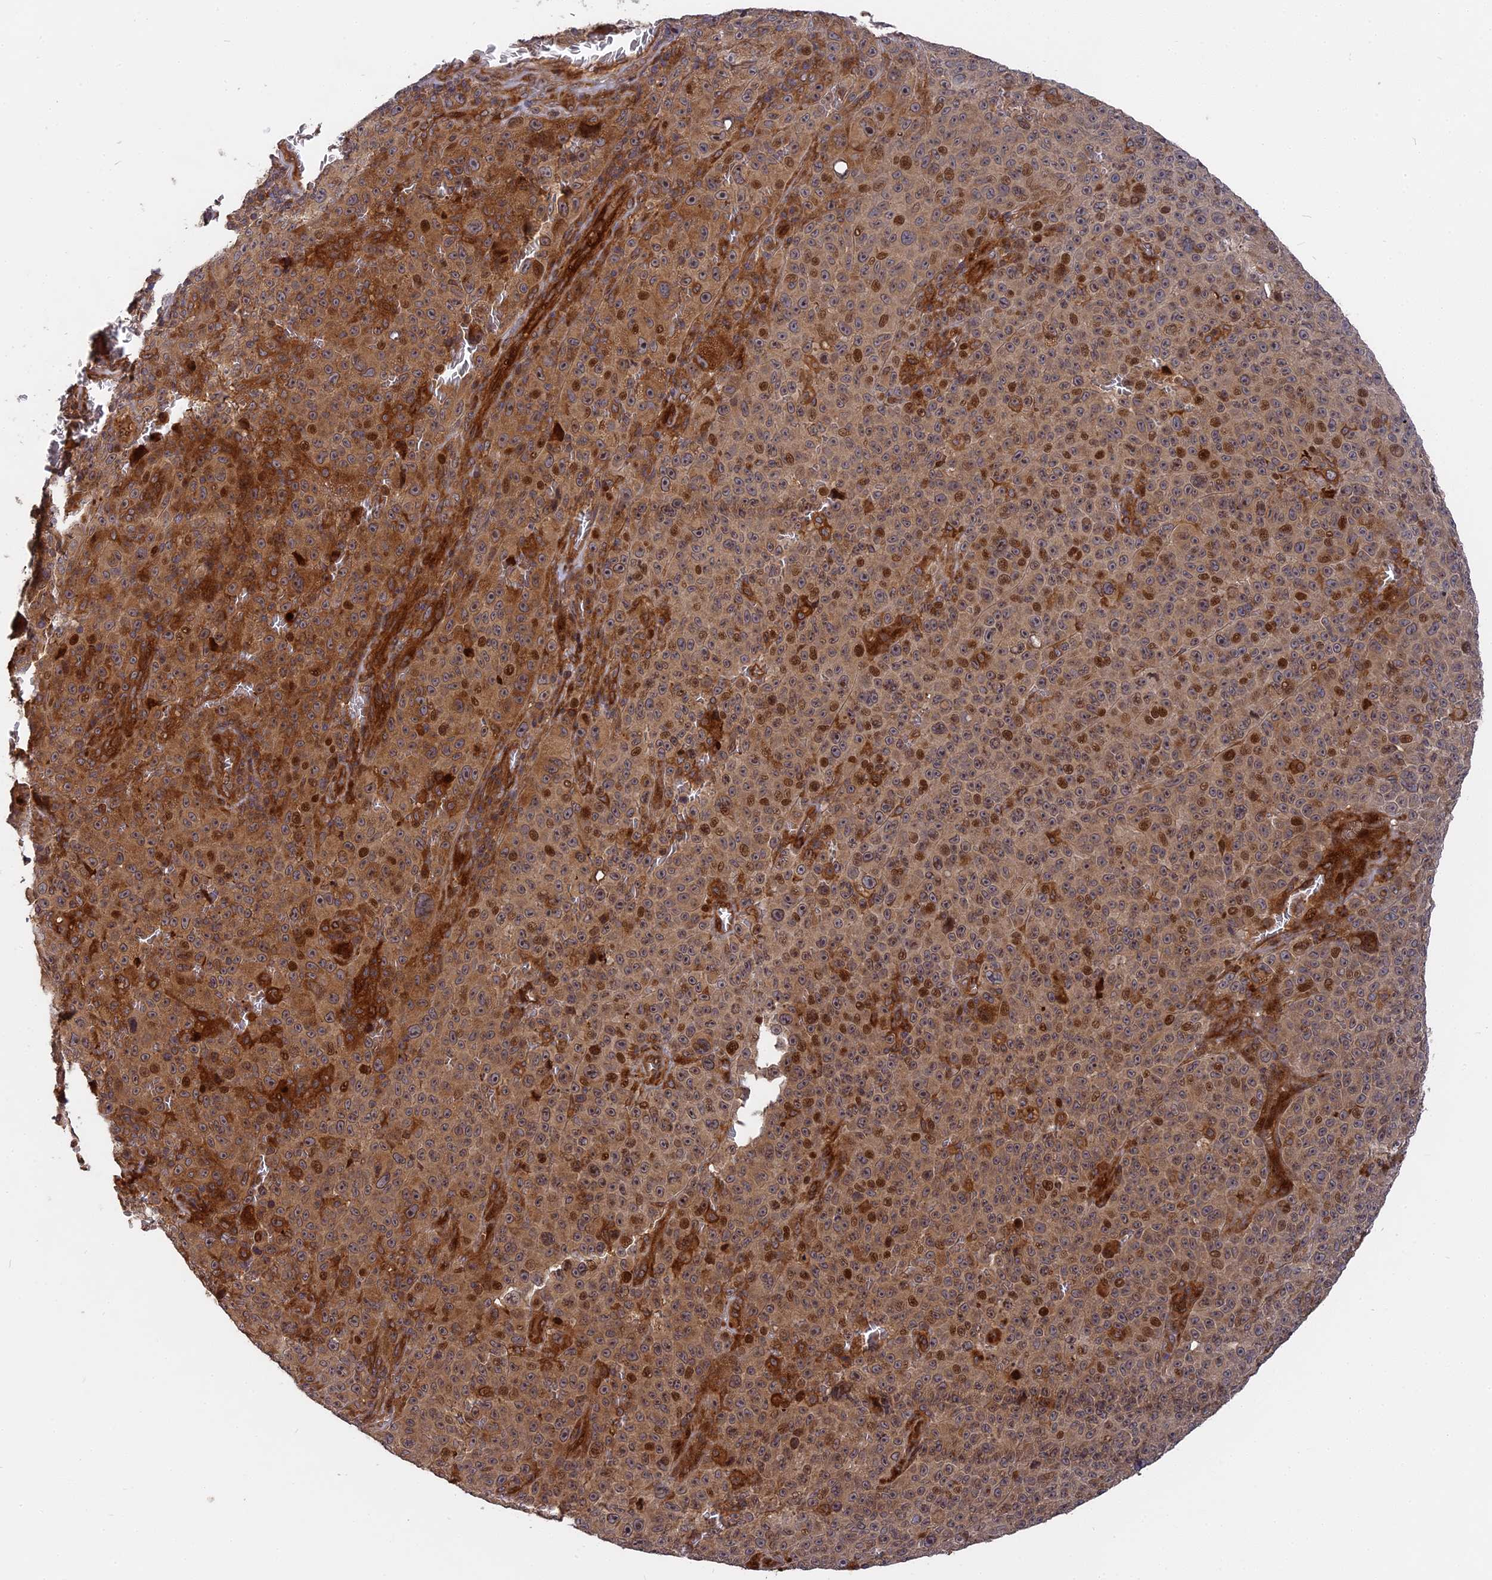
{"staining": {"intensity": "moderate", "quantity": ">75%", "location": "cytoplasmic/membranous,nuclear"}, "tissue": "melanoma", "cell_type": "Tumor cells", "image_type": "cancer", "snomed": [{"axis": "morphology", "description": "Malignant melanoma, NOS"}, {"axis": "topography", "description": "Skin"}], "caption": "Protein staining displays moderate cytoplasmic/membranous and nuclear staining in about >75% of tumor cells in melanoma.", "gene": "TMUB2", "patient": {"sex": "female", "age": 82}}